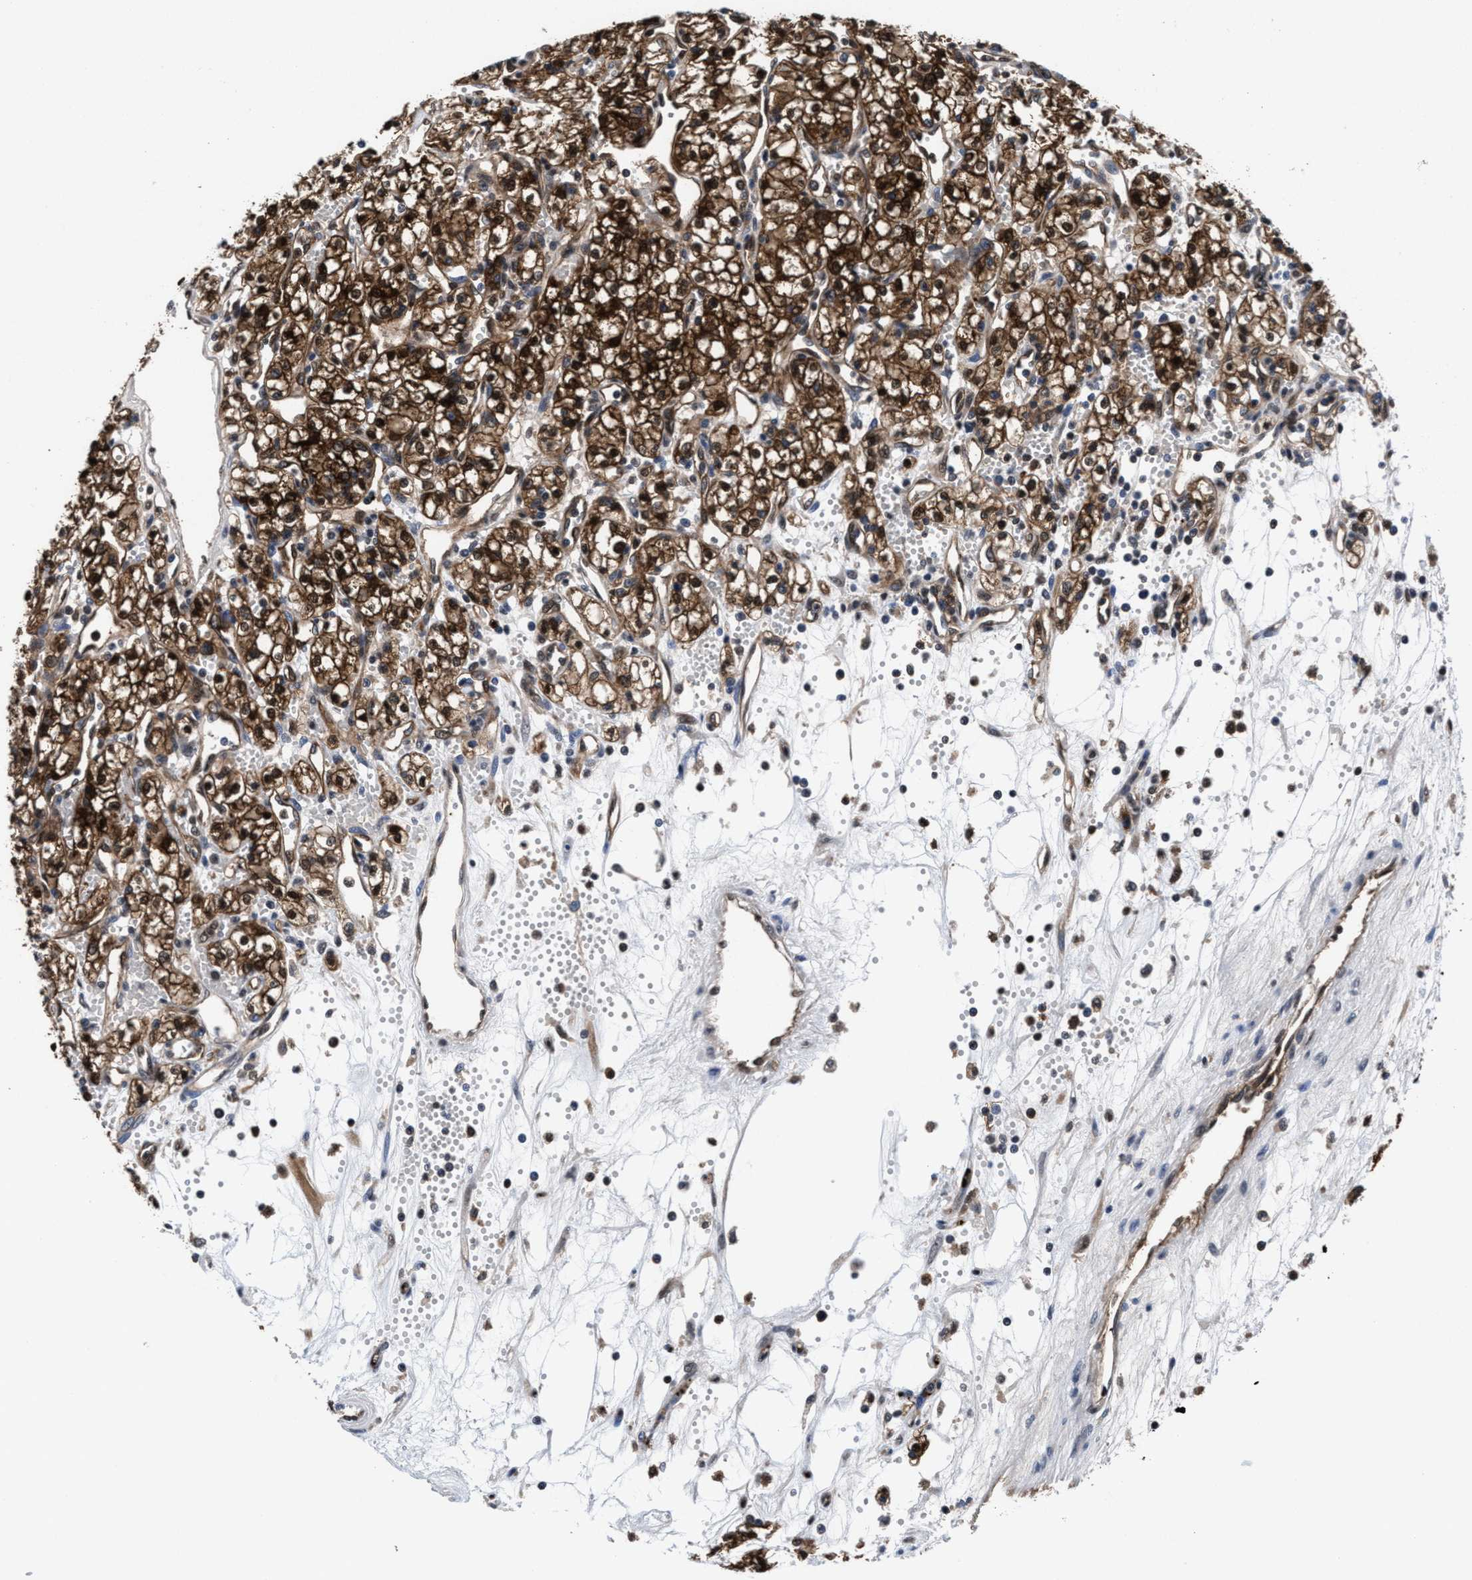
{"staining": {"intensity": "strong", "quantity": ">75%", "location": "cytoplasmic/membranous"}, "tissue": "renal cancer", "cell_type": "Tumor cells", "image_type": "cancer", "snomed": [{"axis": "morphology", "description": "Adenocarcinoma, NOS"}, {"axis": "topography", "description": "Kidney"}], "caption": "Strong cytoplasmic/membranous staining is identified in approximately >75% of tumor cells in renal cancer (adenocarcinoma).", "gene": "ACLY", "patient": {"sex": "male", "age": 59}}